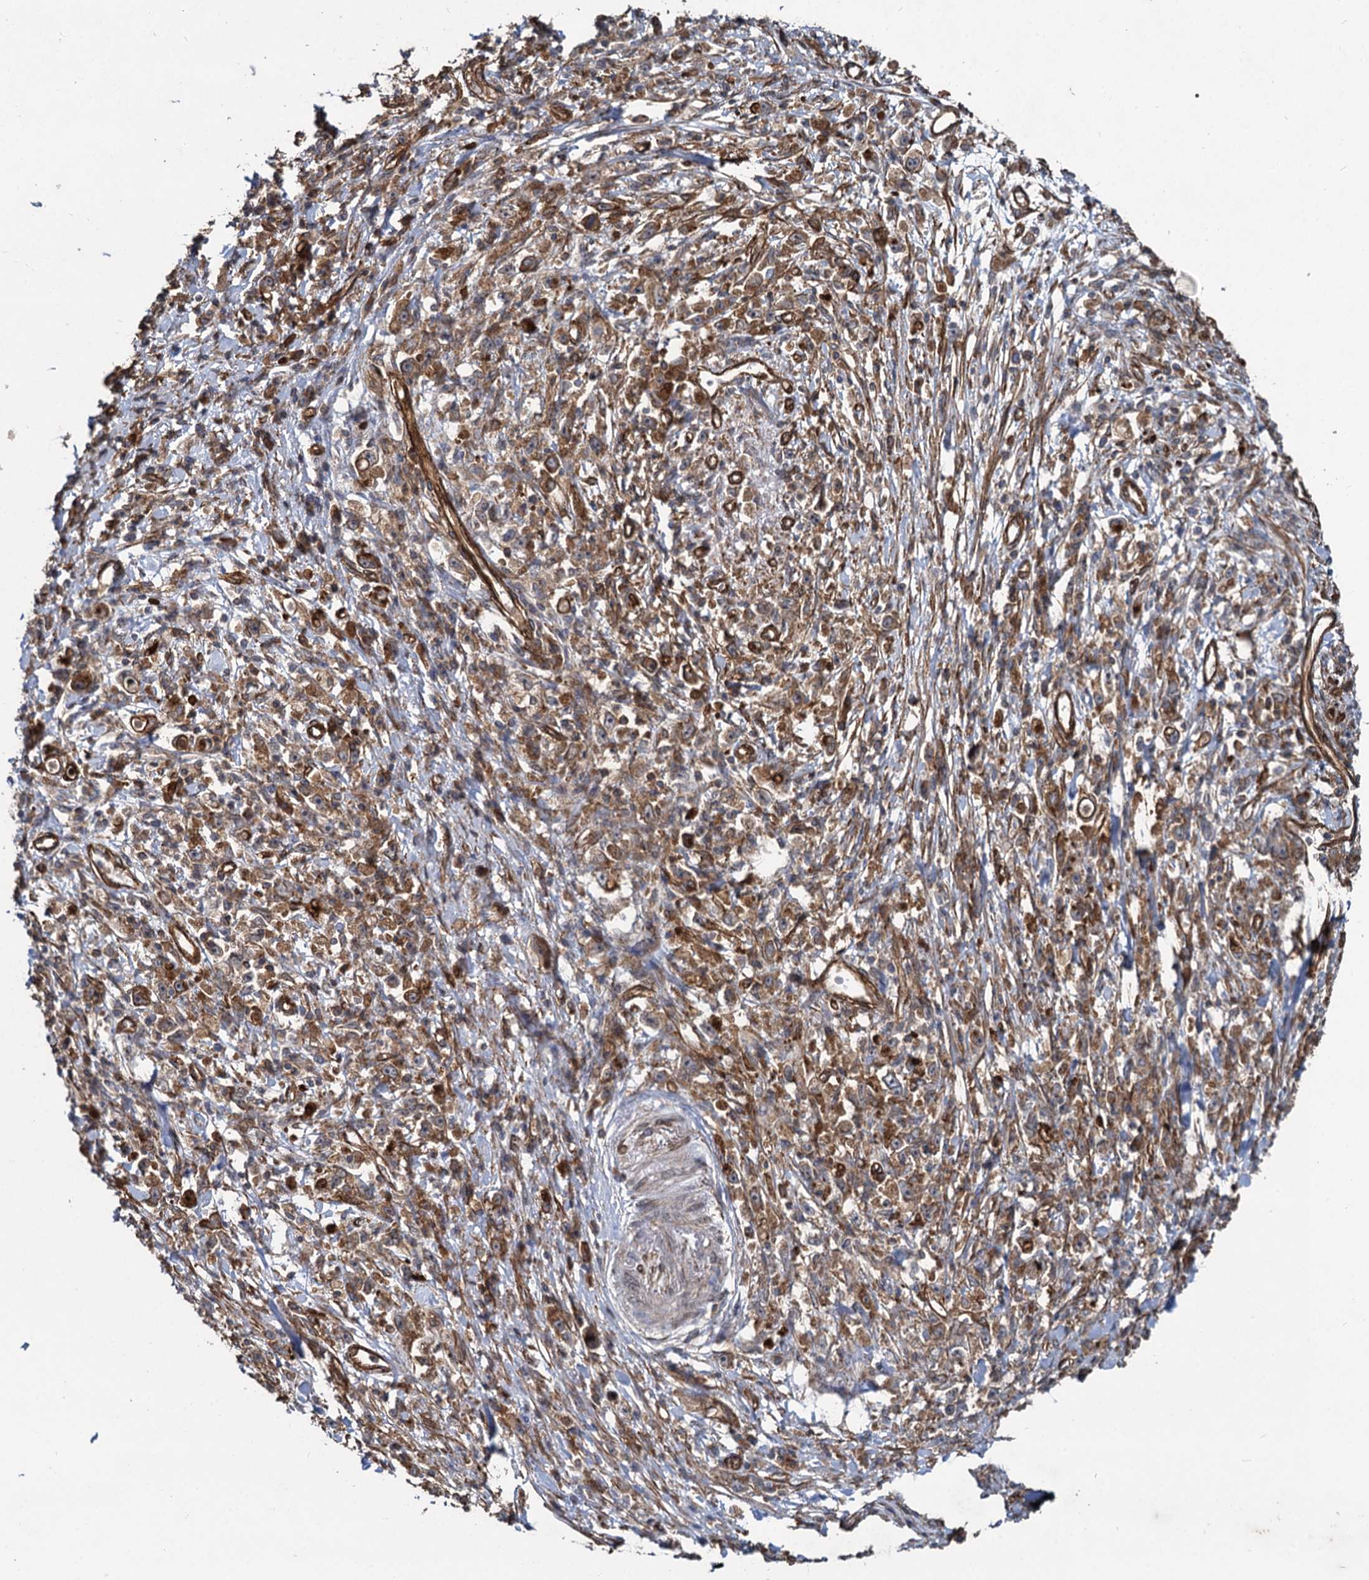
{"staining": {"intensity": "moderate", "quantity": ">75%", "location": "cytoplasmic/membranous"}, "tissue": "stomach cancer", "cell_type": "Tumor cells", "image_type": "cancer", "snomed": [{"axis": "morphology", "description": "Adenocarcinoma, NOS"}, {"axis": "topography", "description": "Stomach"}], "caption": "Stomach cancer (adenocarcinoma) tissue reveals moderate cytoplasmic/membranous positivity in approximately >75% of tumor cells, visualized by immunohistochemistry. Immunohistochemistry stains the protein of interest in brown and the nuclei are stained blue.", "gene": "SVIP", "patient": {"sex": "female", "age": 59}}